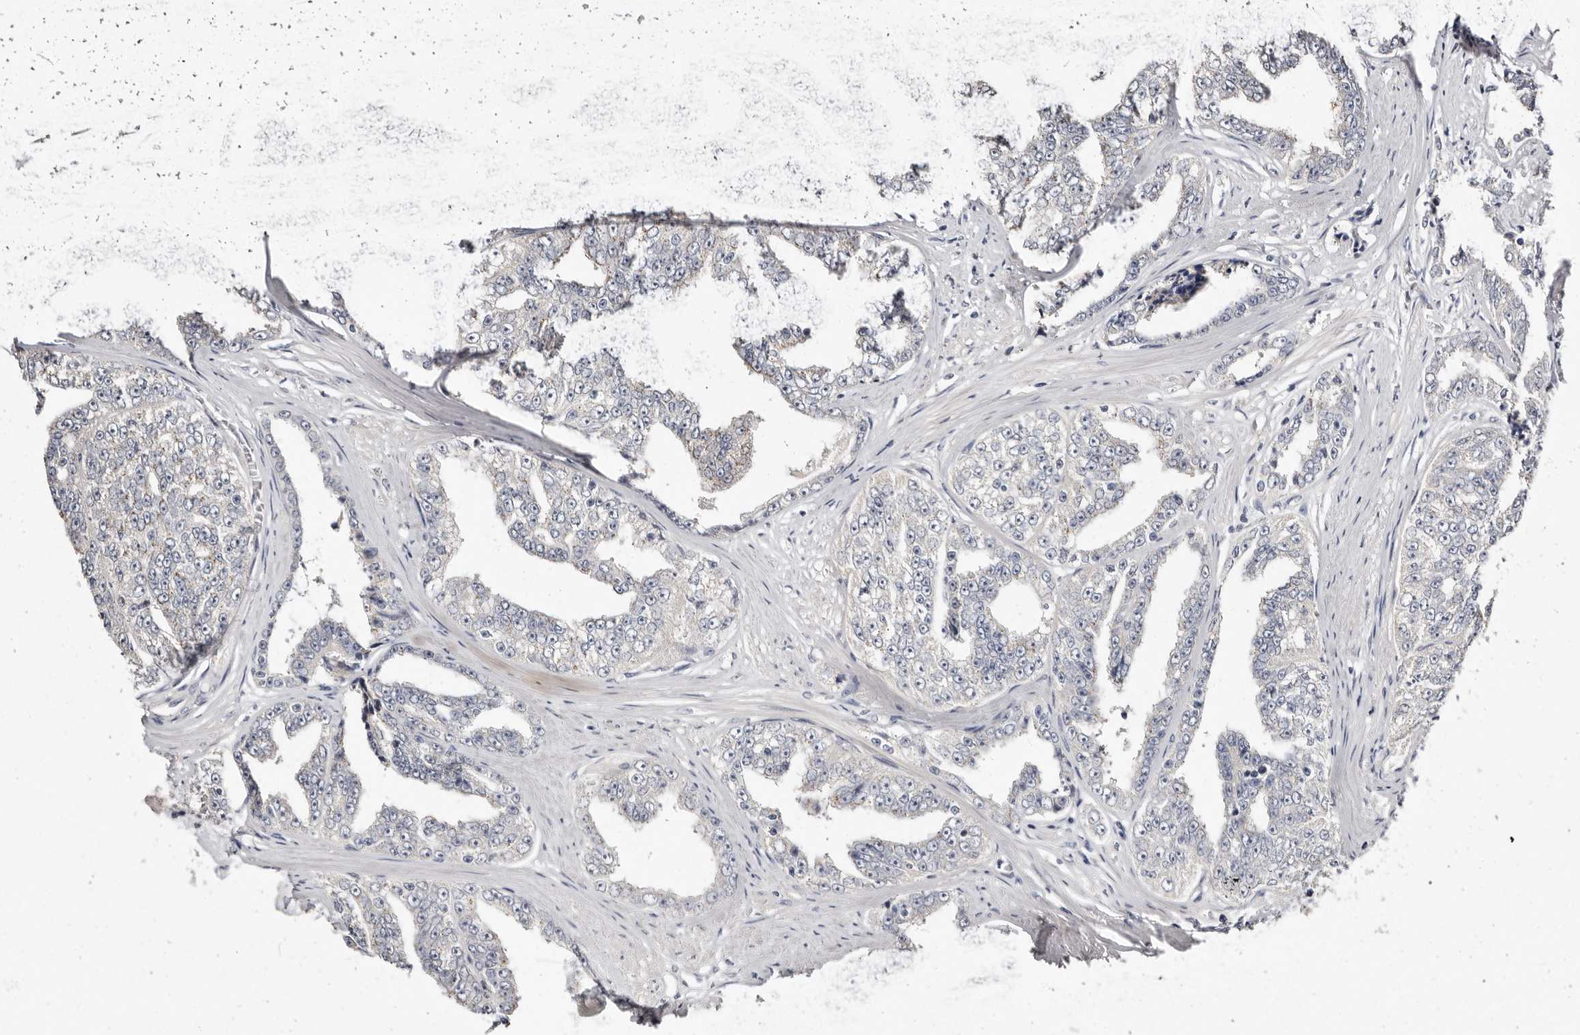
{"staining": {"intensity": "negative", "quantity": "none", "location": "none"}, "tissue": "prostate cancer", "cell_type": "Tumor cells", "image_type": "cancer", "snomed": [{"axis": "morphology", "description": "Adenocarcinoma, High grade"}, {"axis": "topography", "description": "Prostate"}], "caption": "DAB immunohistochemical staining of human adenocarcinoma (high-grade) (prostate) displays no significant positivity in tumor cells.", "gene": "KLHL4", "patient": {"sex": "male", "age": 71}}